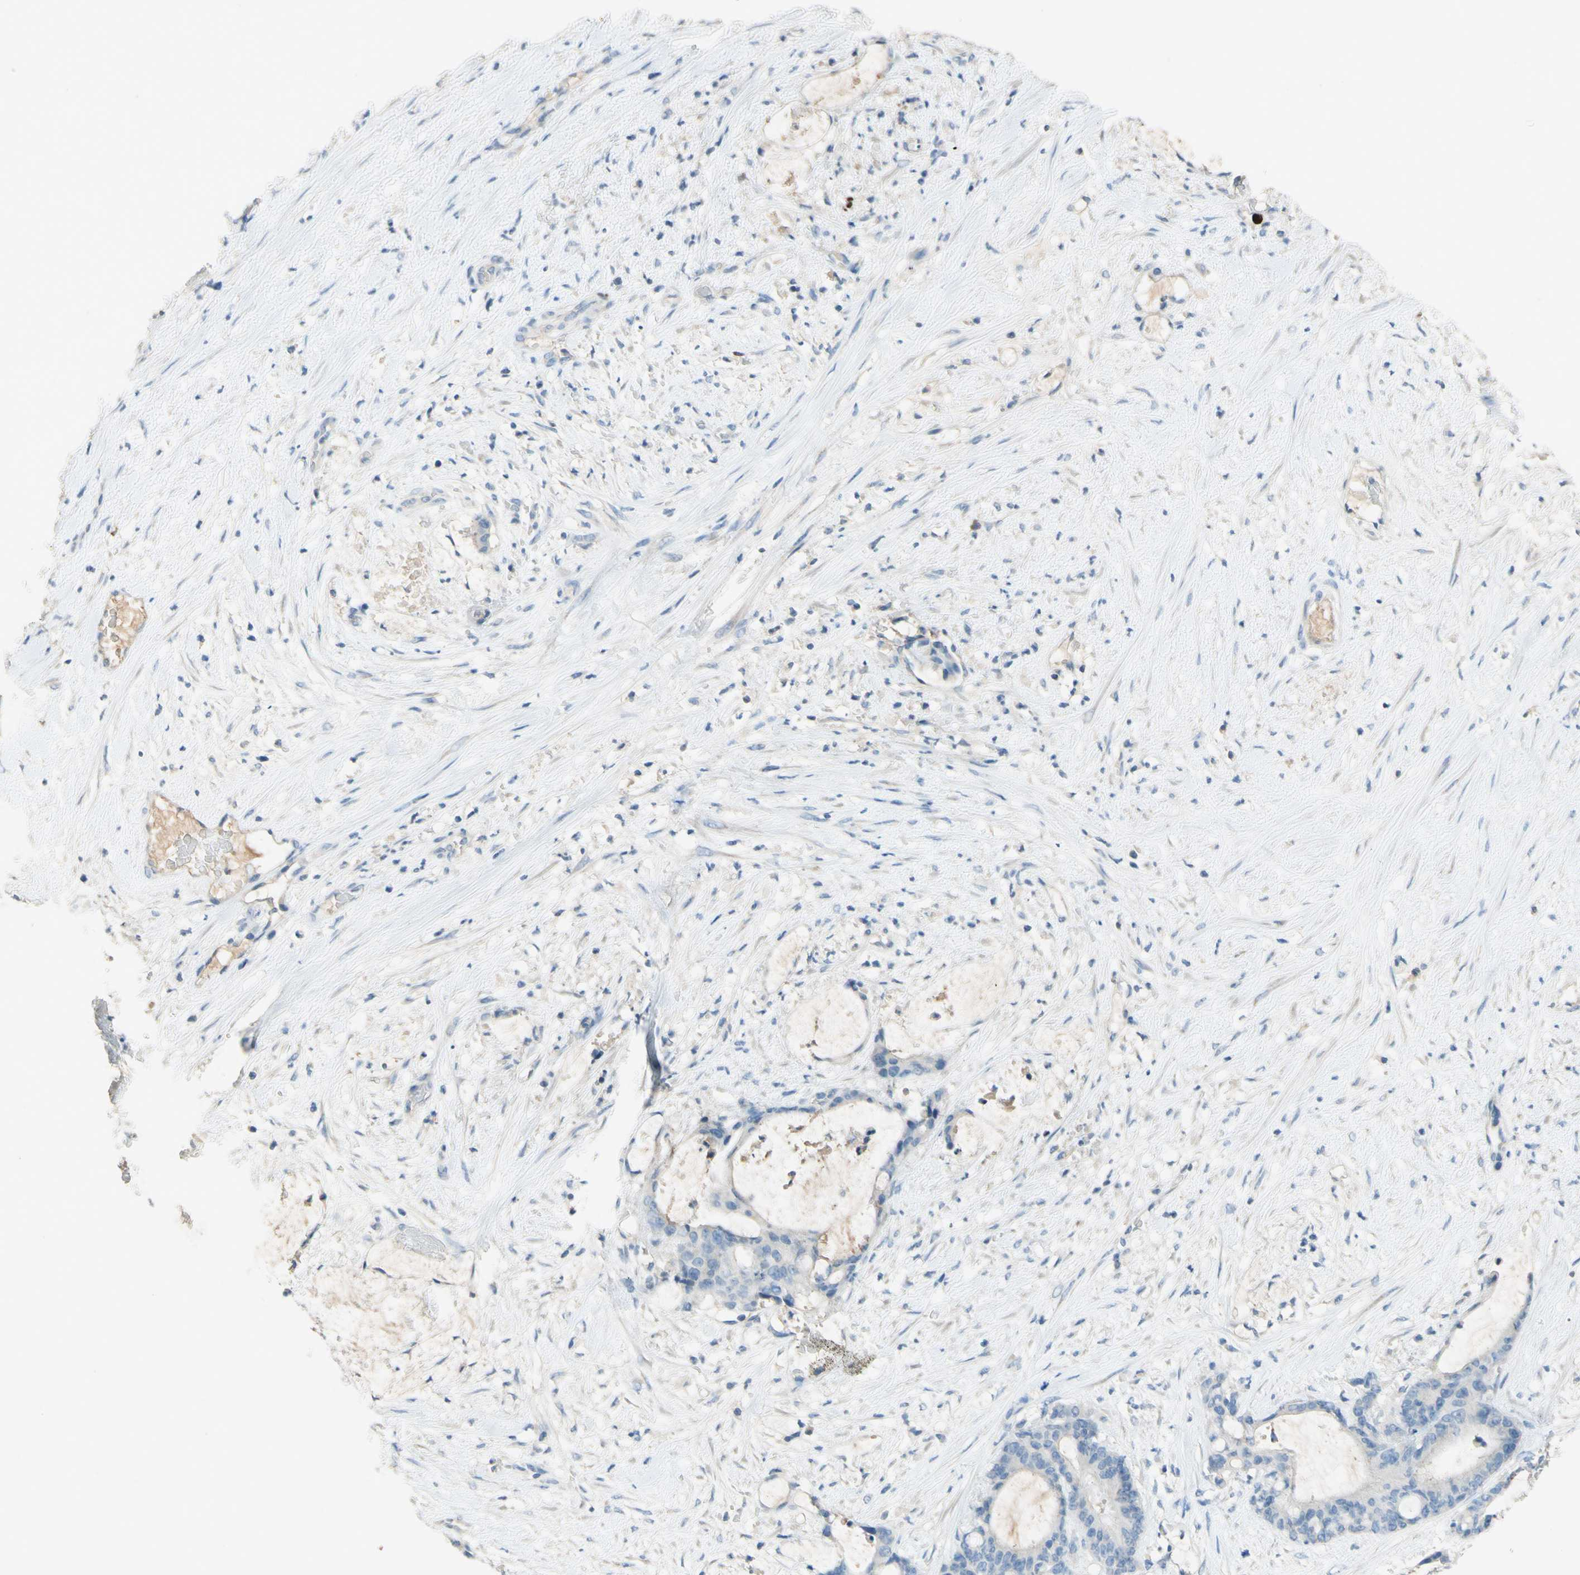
{"staining": {"intensity": "negative", "quantity": "none", "location": "none"}, "tissue": "liver cancer", "cell_type": "Tumor cells", "image_type": "cancer", "snomed": [{"axis": "morphology", "description": "Cholangiocarcinoma"}, {"axis": "topography", "description": "Liver"}], "caption": "The image exhibits no staining of tumor cells in liver cancer (cholangiocarcinoma).", "gene": "PACSIN1", "patient": {"sex": "female", "age": 73}}